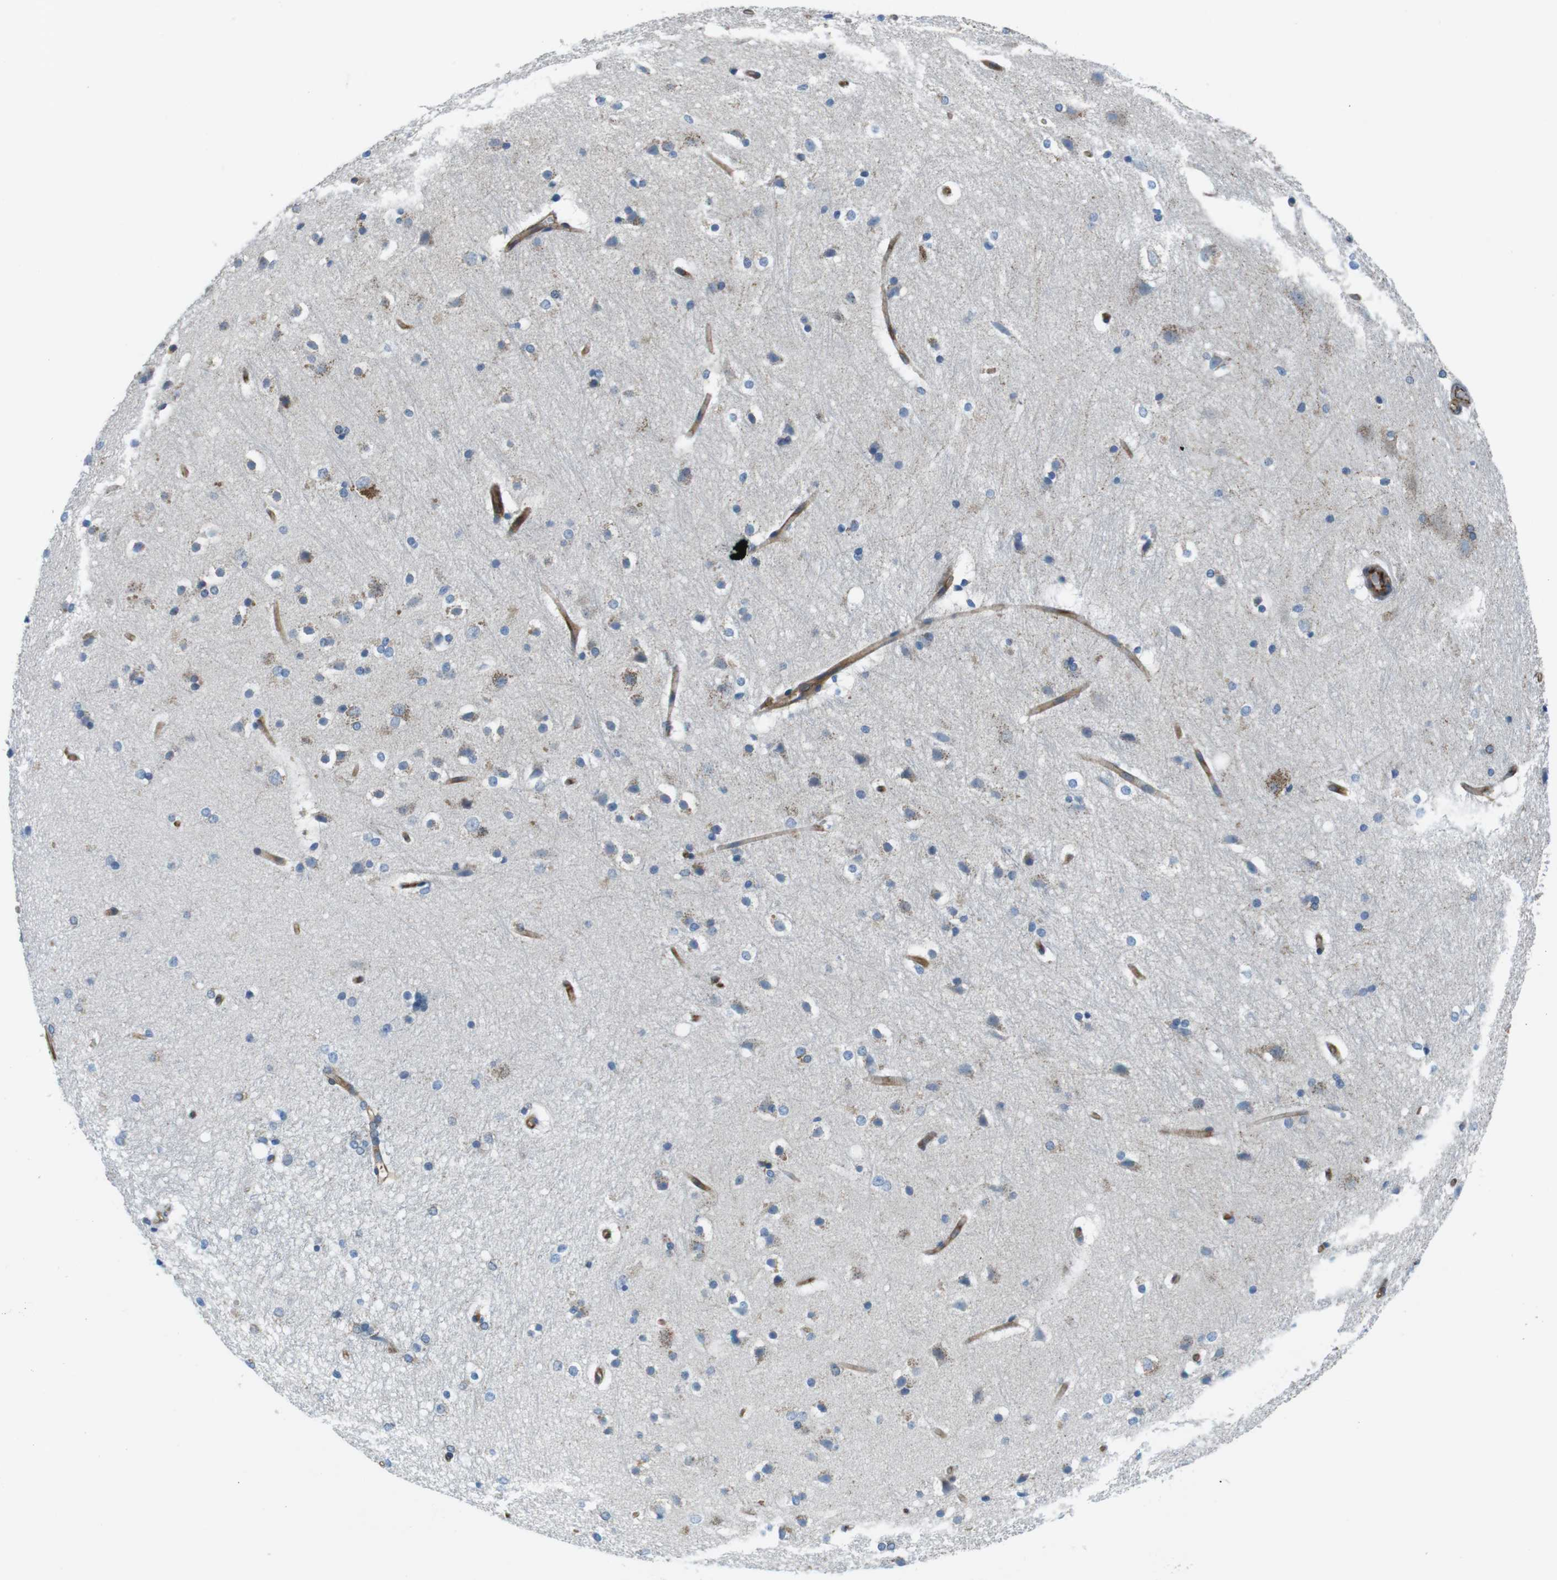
{"staining": {"intensity": "weak", "quantity": "25%-75%", "location": "cytoplasmic/membranous,nuclear"}, "tissue": "hippocampus", "cell_type": "Glial cells", "image_type": "normal", "snomed": [{"axis": "morphology", "description": "Normal tissue, NOS"}, {"axis": "topography", "description": "Hippocampus"}], "caption": "IHC staining of normal hippocampus, which reveals low levels of weak cytoplasmic/membranous,nuclear positivity in about 25%-75% of glial cells indicating weak cytoplasmic/membranous,nuclear protein positivity. The staining was performed using DAB (brown) for protein detection and nuclei were counterstained in hematoxylin (blue).", "gene": "EMP2", "patient": {"sex": "female", "age": 19}}